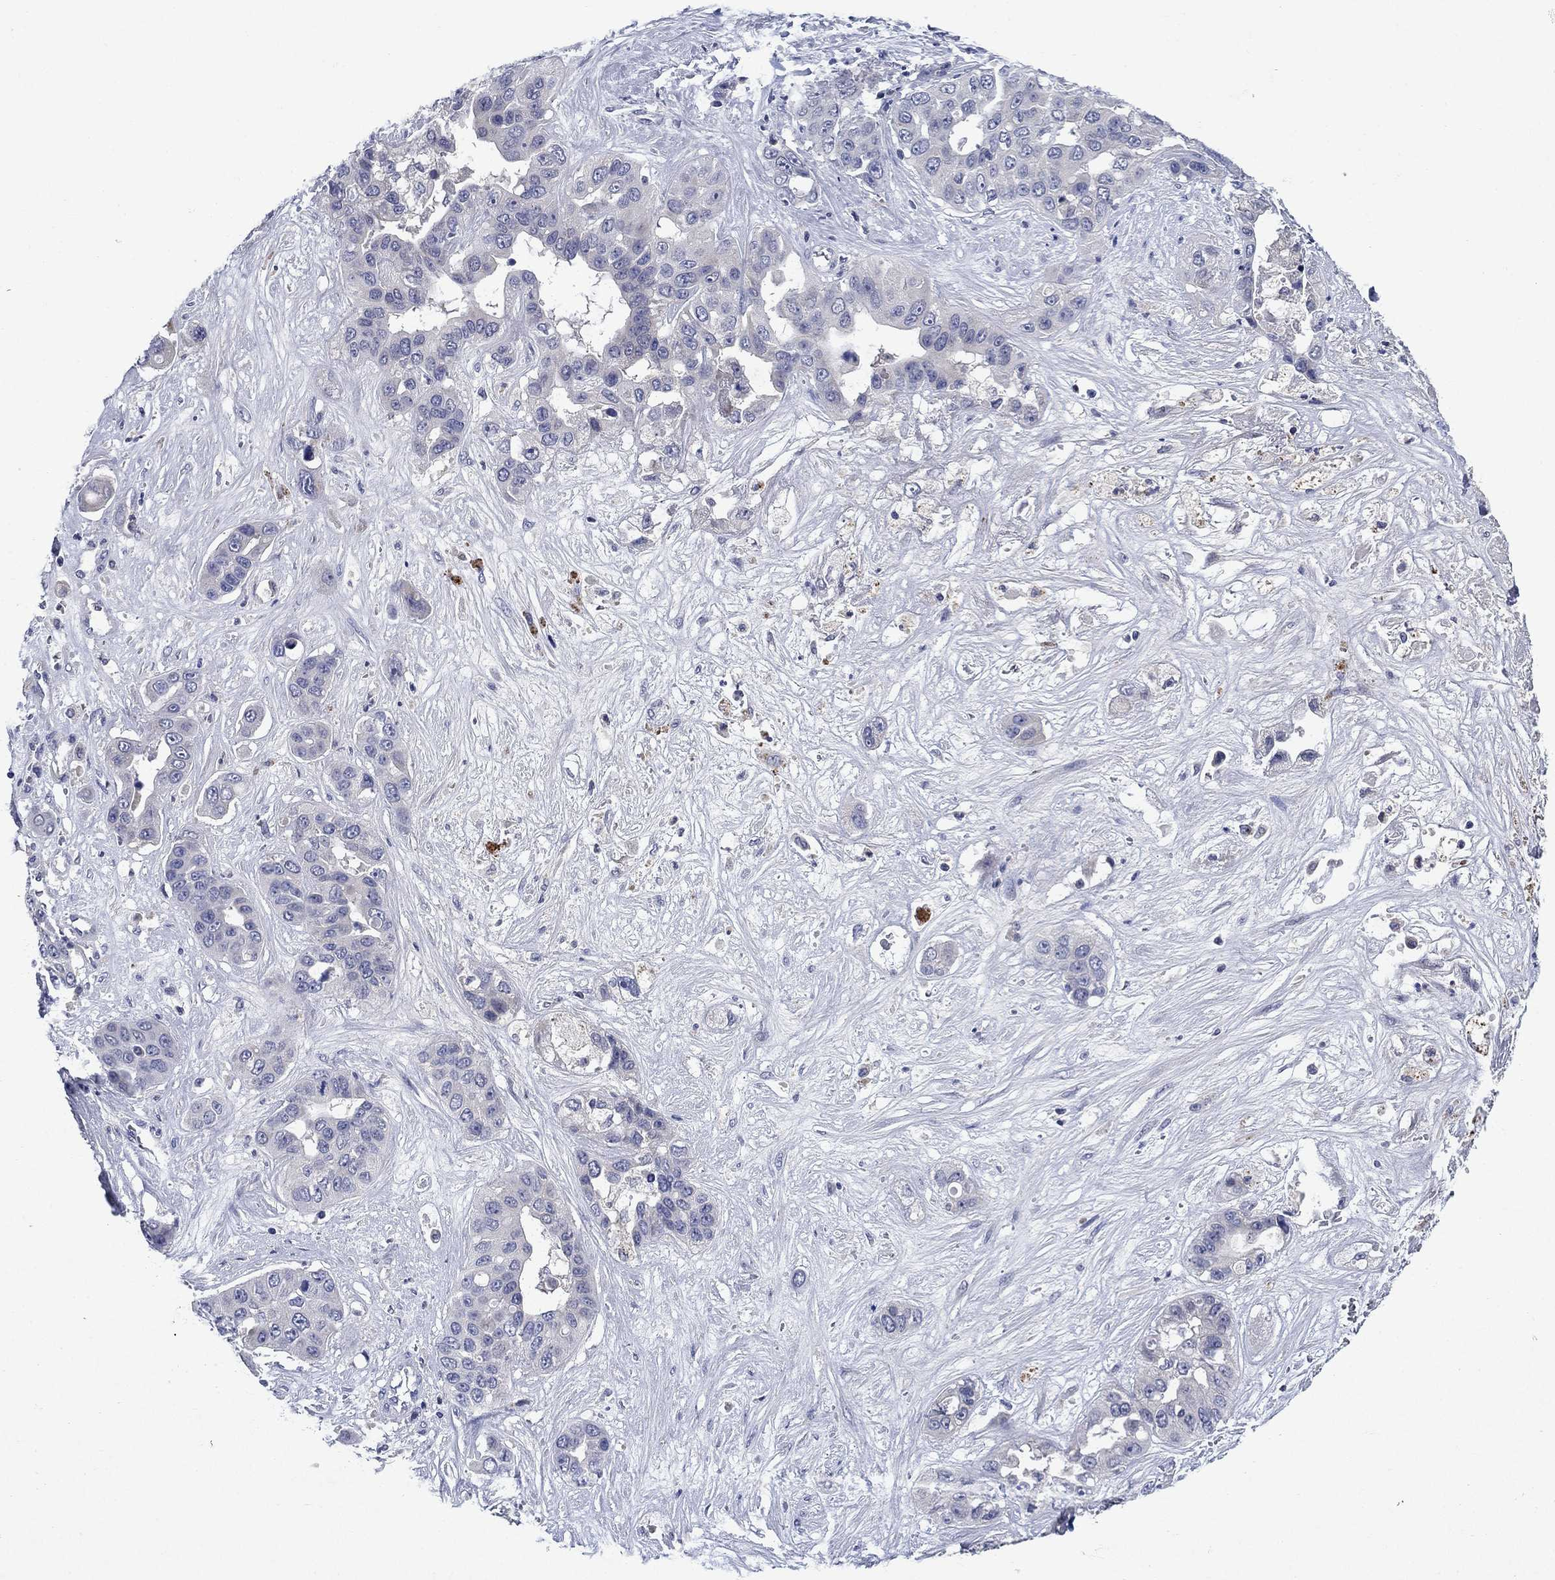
{"staining": {"intensity": "negative", "quantity": "none", "location": "none"}, "tissue": "liver cancer", "cell_type": "Tumor cells", "image_type": "cancer", "snomed": [{"axis": "morphology", "description": "Cholangiocarcinoma"}, {"axis": "topography", "description": "Liver"}], "caption": "IHC micrograph of cholangiocarcinoma (liver) stained for a protein (brown), which shows no expression in tumor cells. Brightfield microscopy of IHC stained with DAB (3,3'-diaminobenzidine) (brown) and hematoxylin (blue), captured at high magnification.", "gene": "STAB2", "patient": {"sex": "female", "age": 52}}